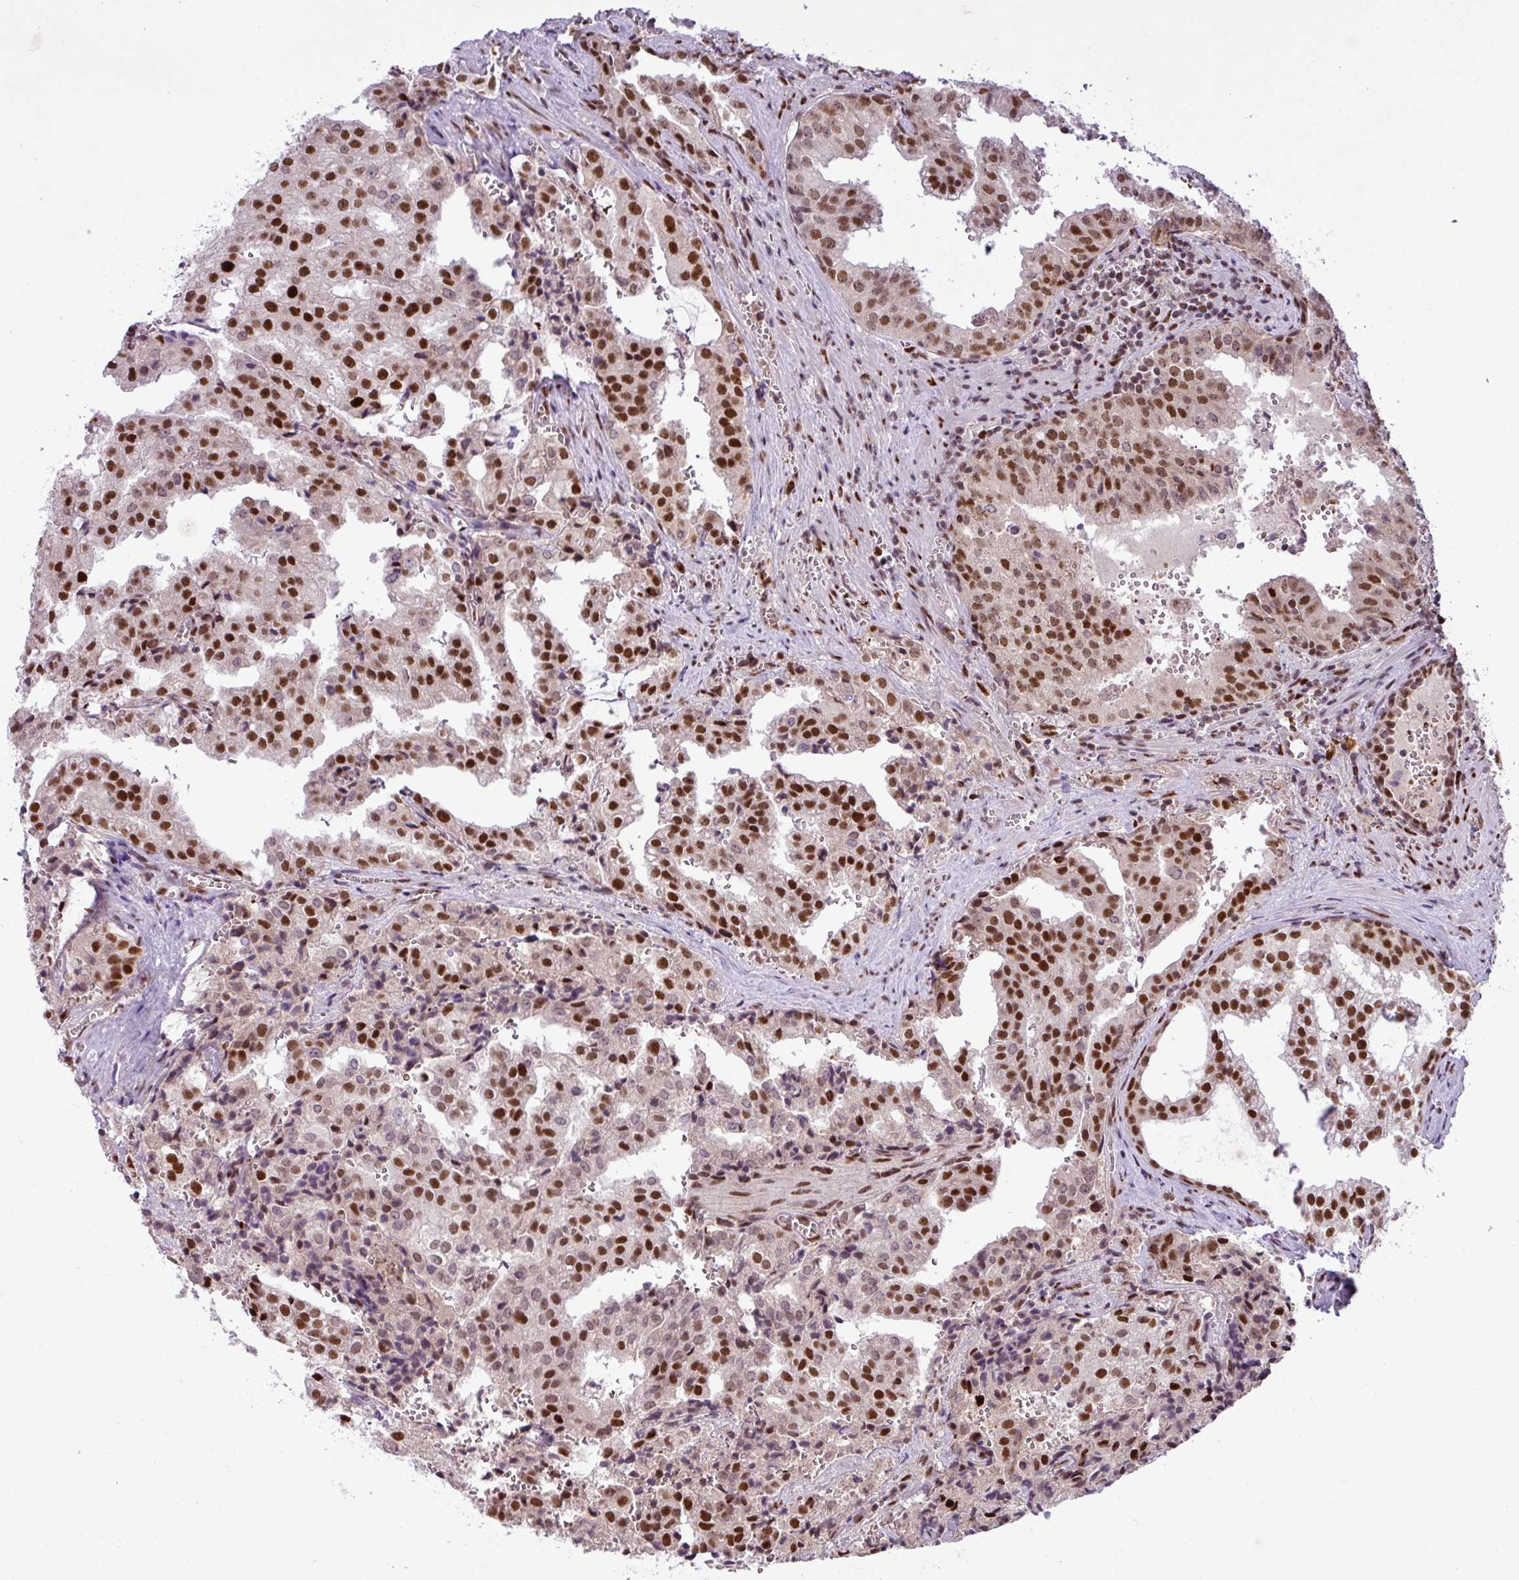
{"staining": {"intensity": "strong", "quantity": "25%-75%", "location": "nuclear"}, "tissue": "prostate cancer", "cell_type": "Tumor cells", "image_type": "cancer", "snomed": [{"axis": "morphology", "description": "Adenocarcinoma, High grade"}, {"axis": "topography", "description": "Prostate"}], "caption": "Protein staining of high-grade adenocarcinoma (prostate) tissue shows strong nuclear staining in about 25%-75% of tumor cells.", "gene": "PRDM5", "patient": {"sex": "male", "age": 68}}